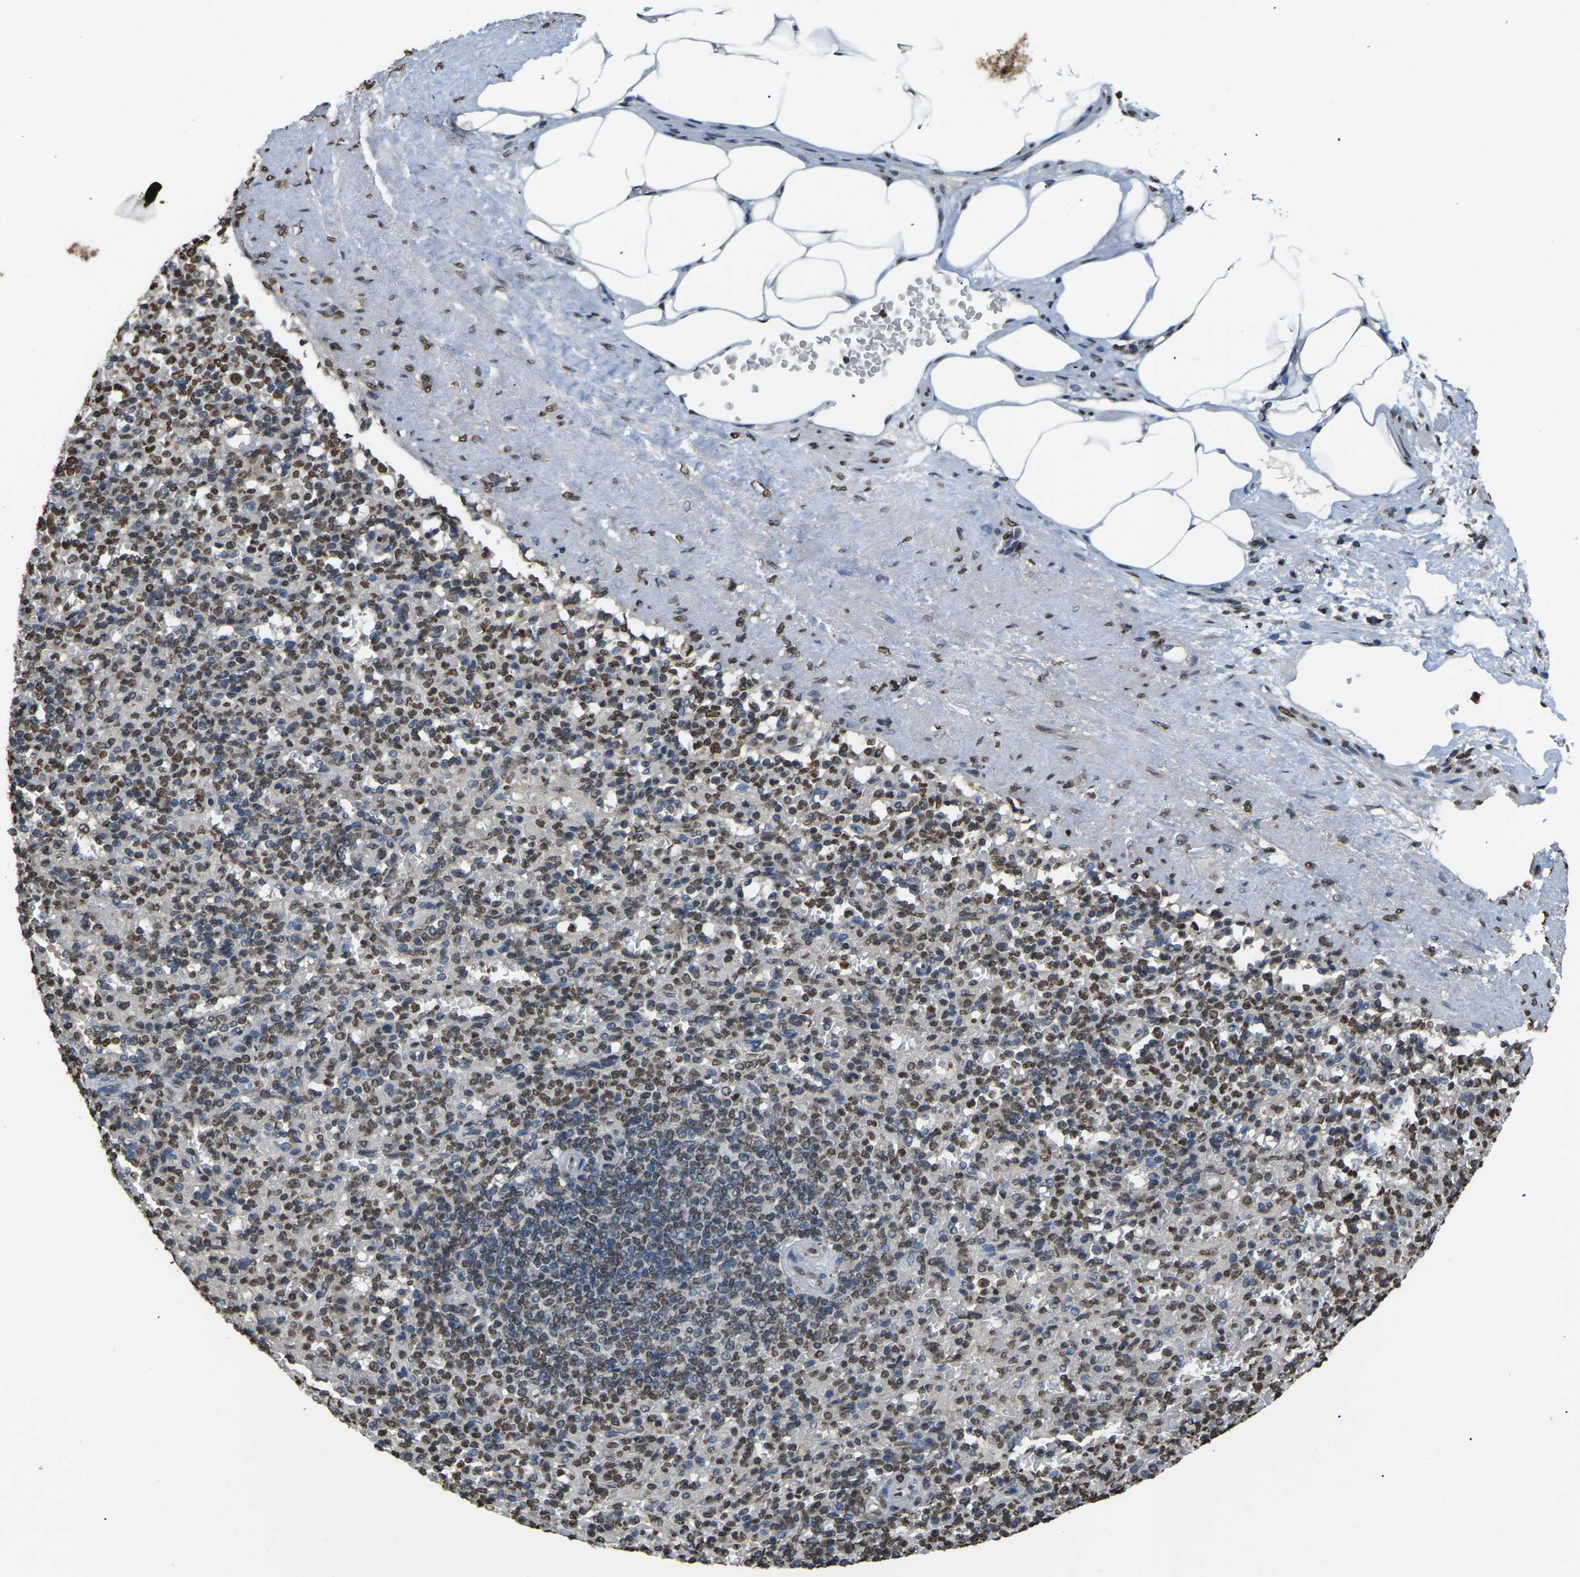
{"staining": {"intensity": "moderate", "quantity": "25%-75%", "location": "nuclear"}, "tissue": "spleen", "cell_type": "Cells in red pulp", "image_type": "normal", "snomed": [{"axis": "morphology", "description": "Normal tissue, NOS"}, {"axis": "topography", "description": "Spleen"}], "caption": "Immunohistochemistry (IHC) photomicrograph of benign spleen: spleen stained using immunohistochemistry (IHC) shows medium levels of moderate protein expression localized specifically in the nuclear of cells in red pulp, appearing as a nuclear brown color.", "gene": "EMSY", "patient": {"sex": "female", "age": 74}}